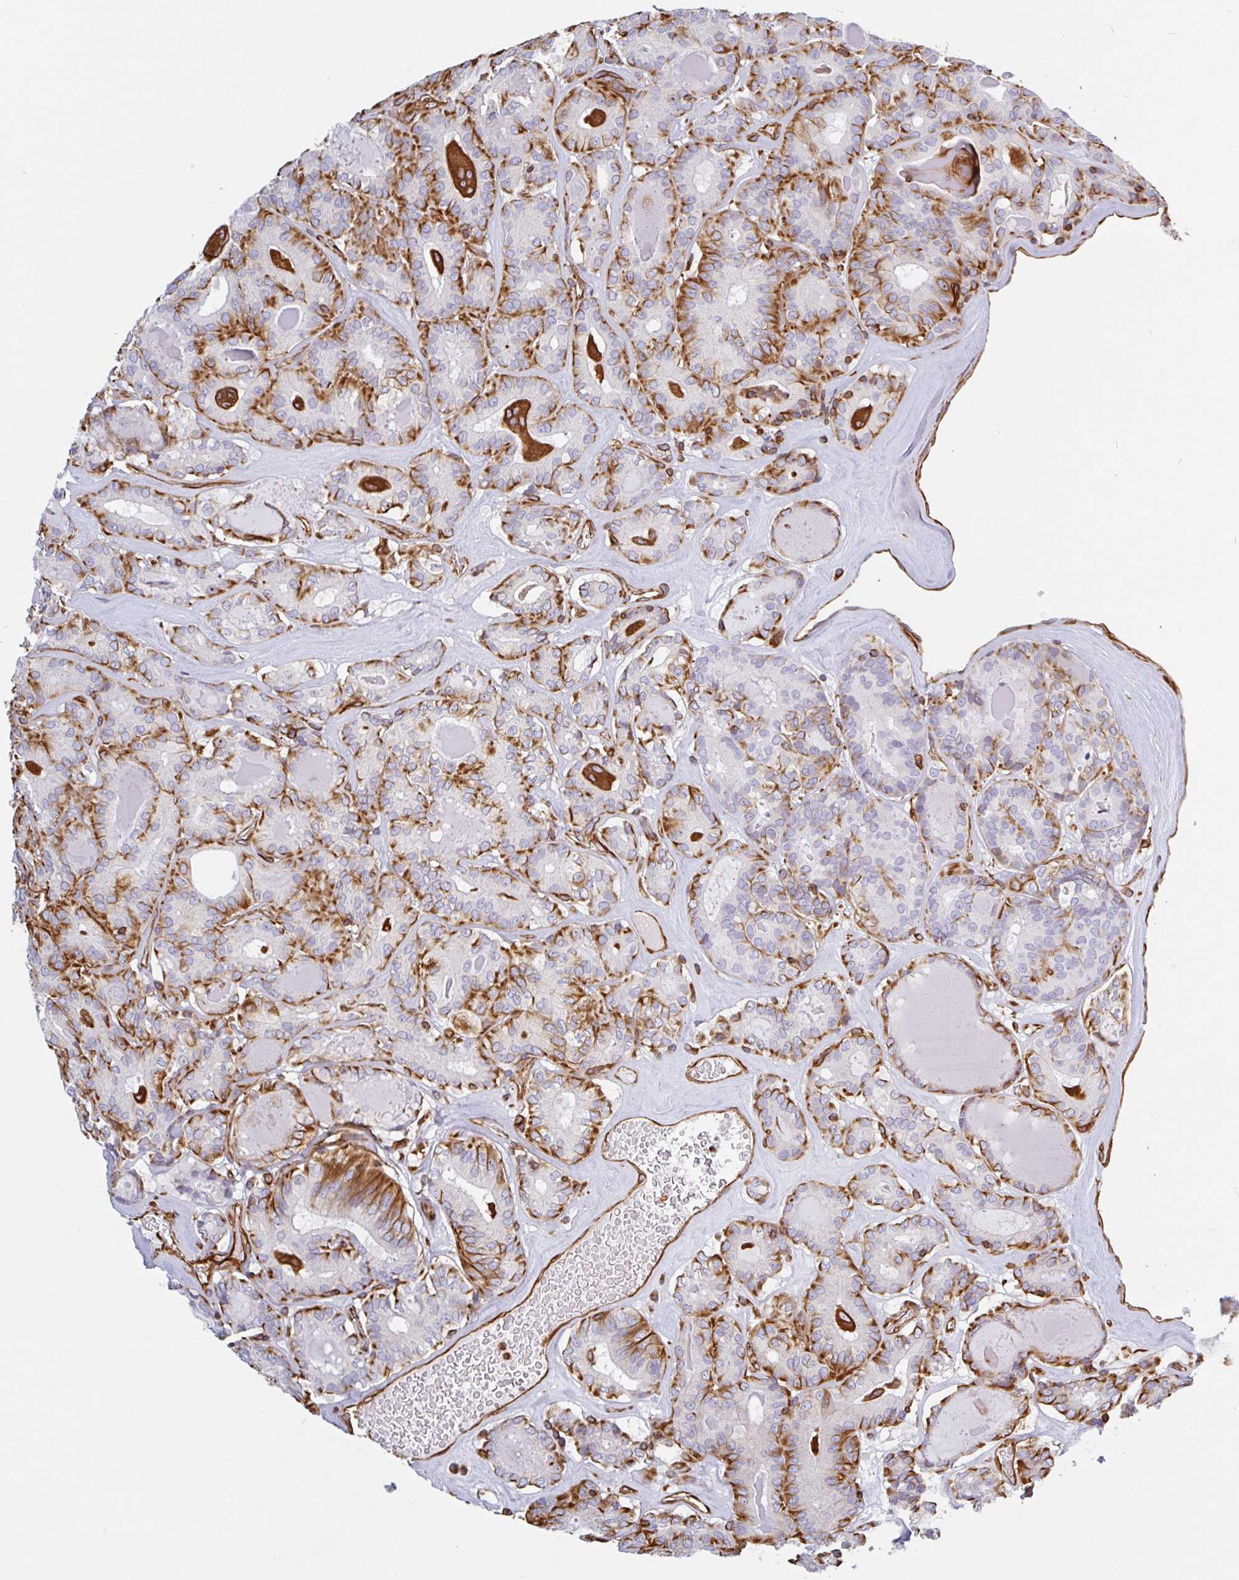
{"staining": {"intensity": "moderate", "quantity": ">75%", "location": "cytoplasmic/membranous"}, "tissue": "thyroid cancer", "cell_type": "Tumor cells", "image_type": "cancer", "snomed": [{"axis": "morphology", "description": "Papillary adenocarcinoma, NOS"}, {"axis": "topography", "description": "Thyroid gland"}], "caption": "DAB immunohistochemical staining of papillary adenocarcinoma (thyroid) reveals moderate cytoplasmic/membranous protein staining in about >75% of tumor cells.", "gene": "PPFIA1", "patient": {"sex": "female", "age": 72}}